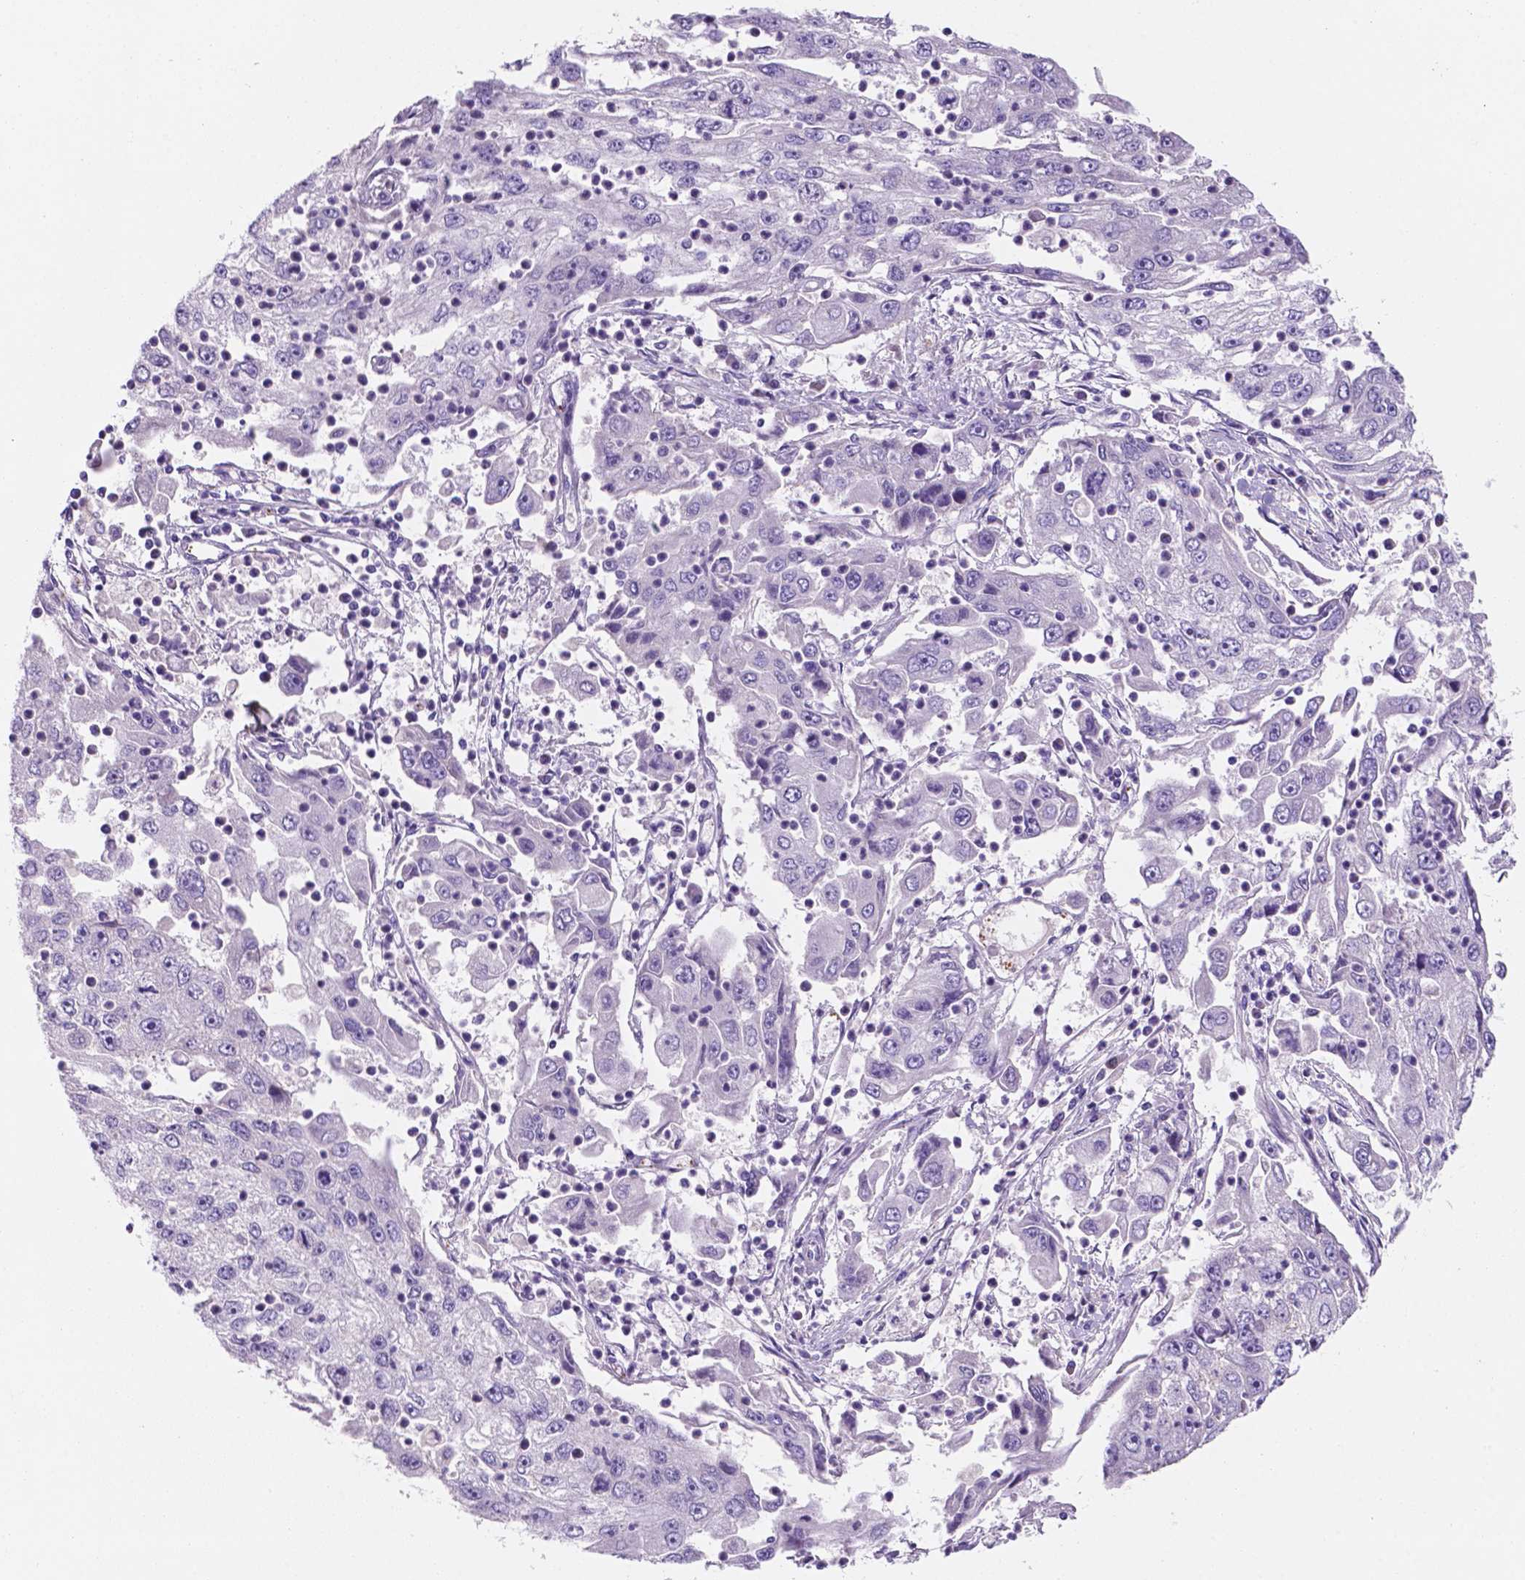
{"staining": {"intensity": "negative", "quantity": "none", "location": "none"}, "tissue": "cervical cancer", "cell_type": "Tumor cells", "image_type": "cancer", "snomed": [{"axis": "morphology", "description": "Squamous cell carcinoma, NOS"}, {"axis": "topography", "description": "Cervix"}], "caption": "Immunohistochemistry histopathology image of human cervical squamous cell carcinoma stained for a protein (brown), which reveals no staining in tumor cells. (Immunohistochemistry, brightfield microscopy, high magnification).", "gene": "EBLN2", "patient": {"sex": "female", "age": 36}}